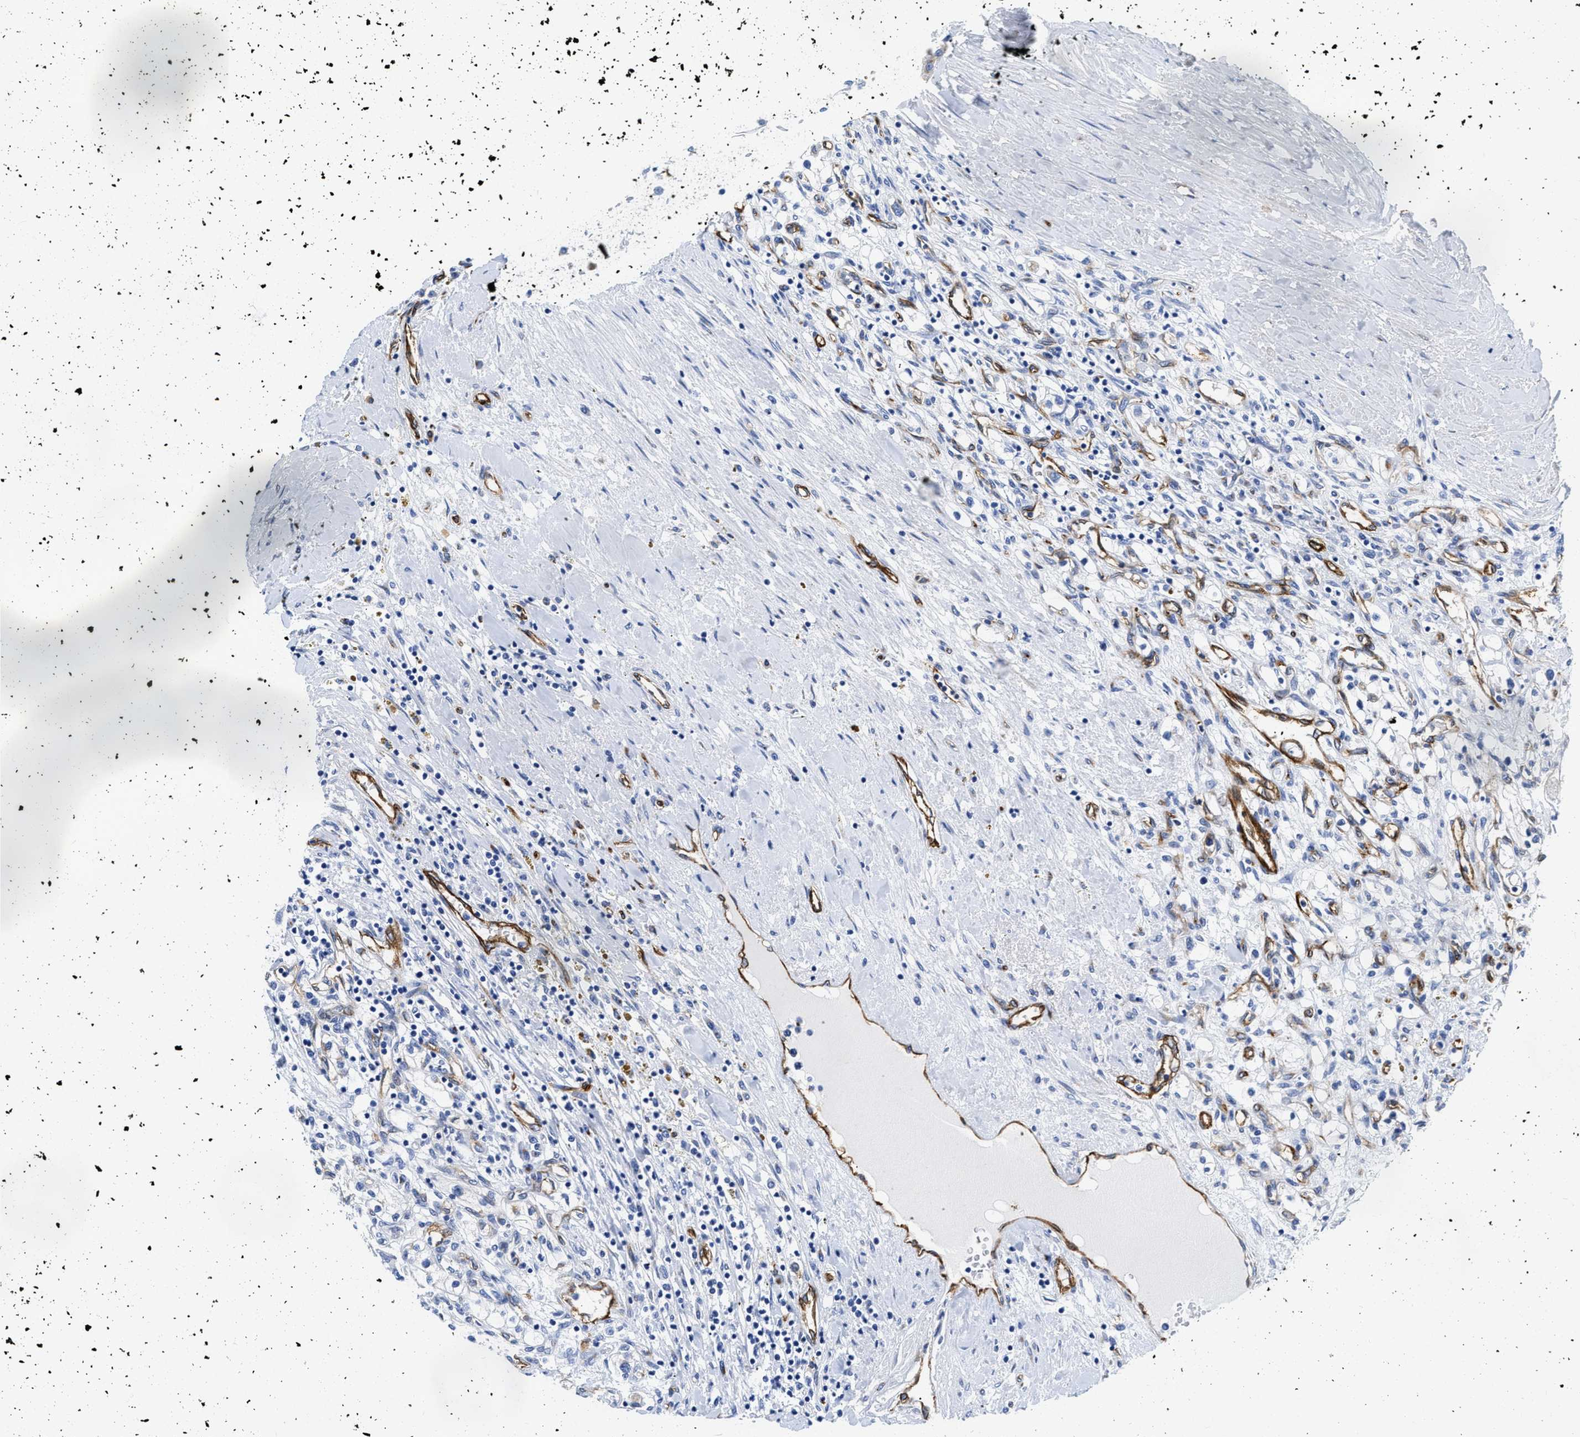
{"staining": {"intensity": "negative", "quantity": "none", "location": "none"}, "tissue": "renal cancer", "cell_type": "Tumor cells", "image_type": "cancer", "snomed": [{"axis": "morphology", "description": "Adenocarcinoma, NOS"}, {"axis": "topography", "description": "Kidney"}], "caption": "A histopathology image of renal adenocarcinoma stained for a protein exhibits no brown staining in tumor cells.", "gene": "TVP23B", "patient": {"sex": "male", "age": 68}}